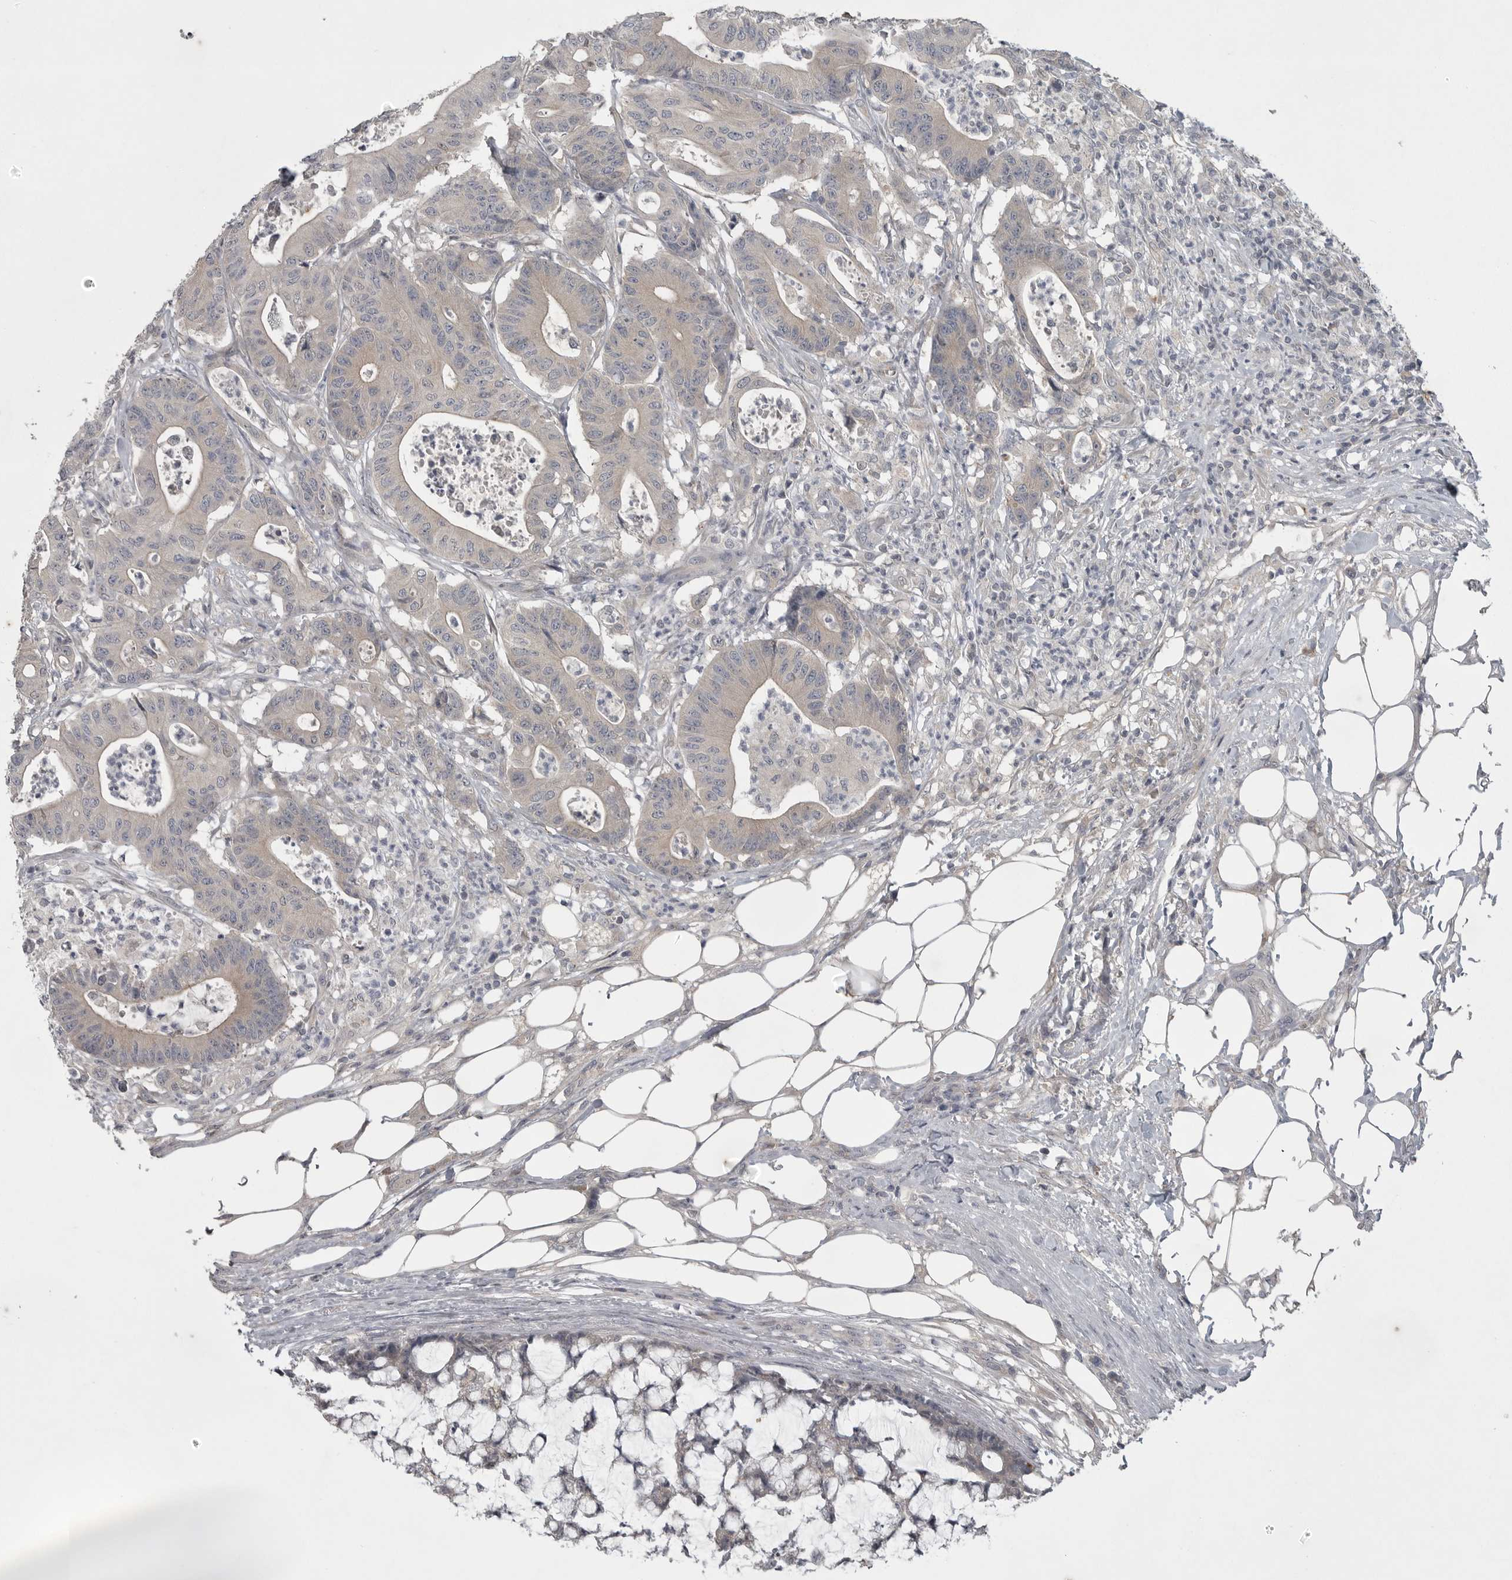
{"staining": {"intensity": "weak", "quantity": "<25%", "location": "cytoplasmic/membranous"}, "tissue": "colorectal cancer", "cell_type": "Tumor cells", "image_type": "cancer", "snomed": [{"axis": "morphology", "description": "Adenocarcinoma, NOS"}, {"axis": "topography", "description": "Colon"}], "caption": "DAB immunohistochemical staining of adenocarcinoma (colorectal) displays no significant positivity in tumor cells.", "gene": "PHF13", "patient": {"sex": "female", "age": 84}}